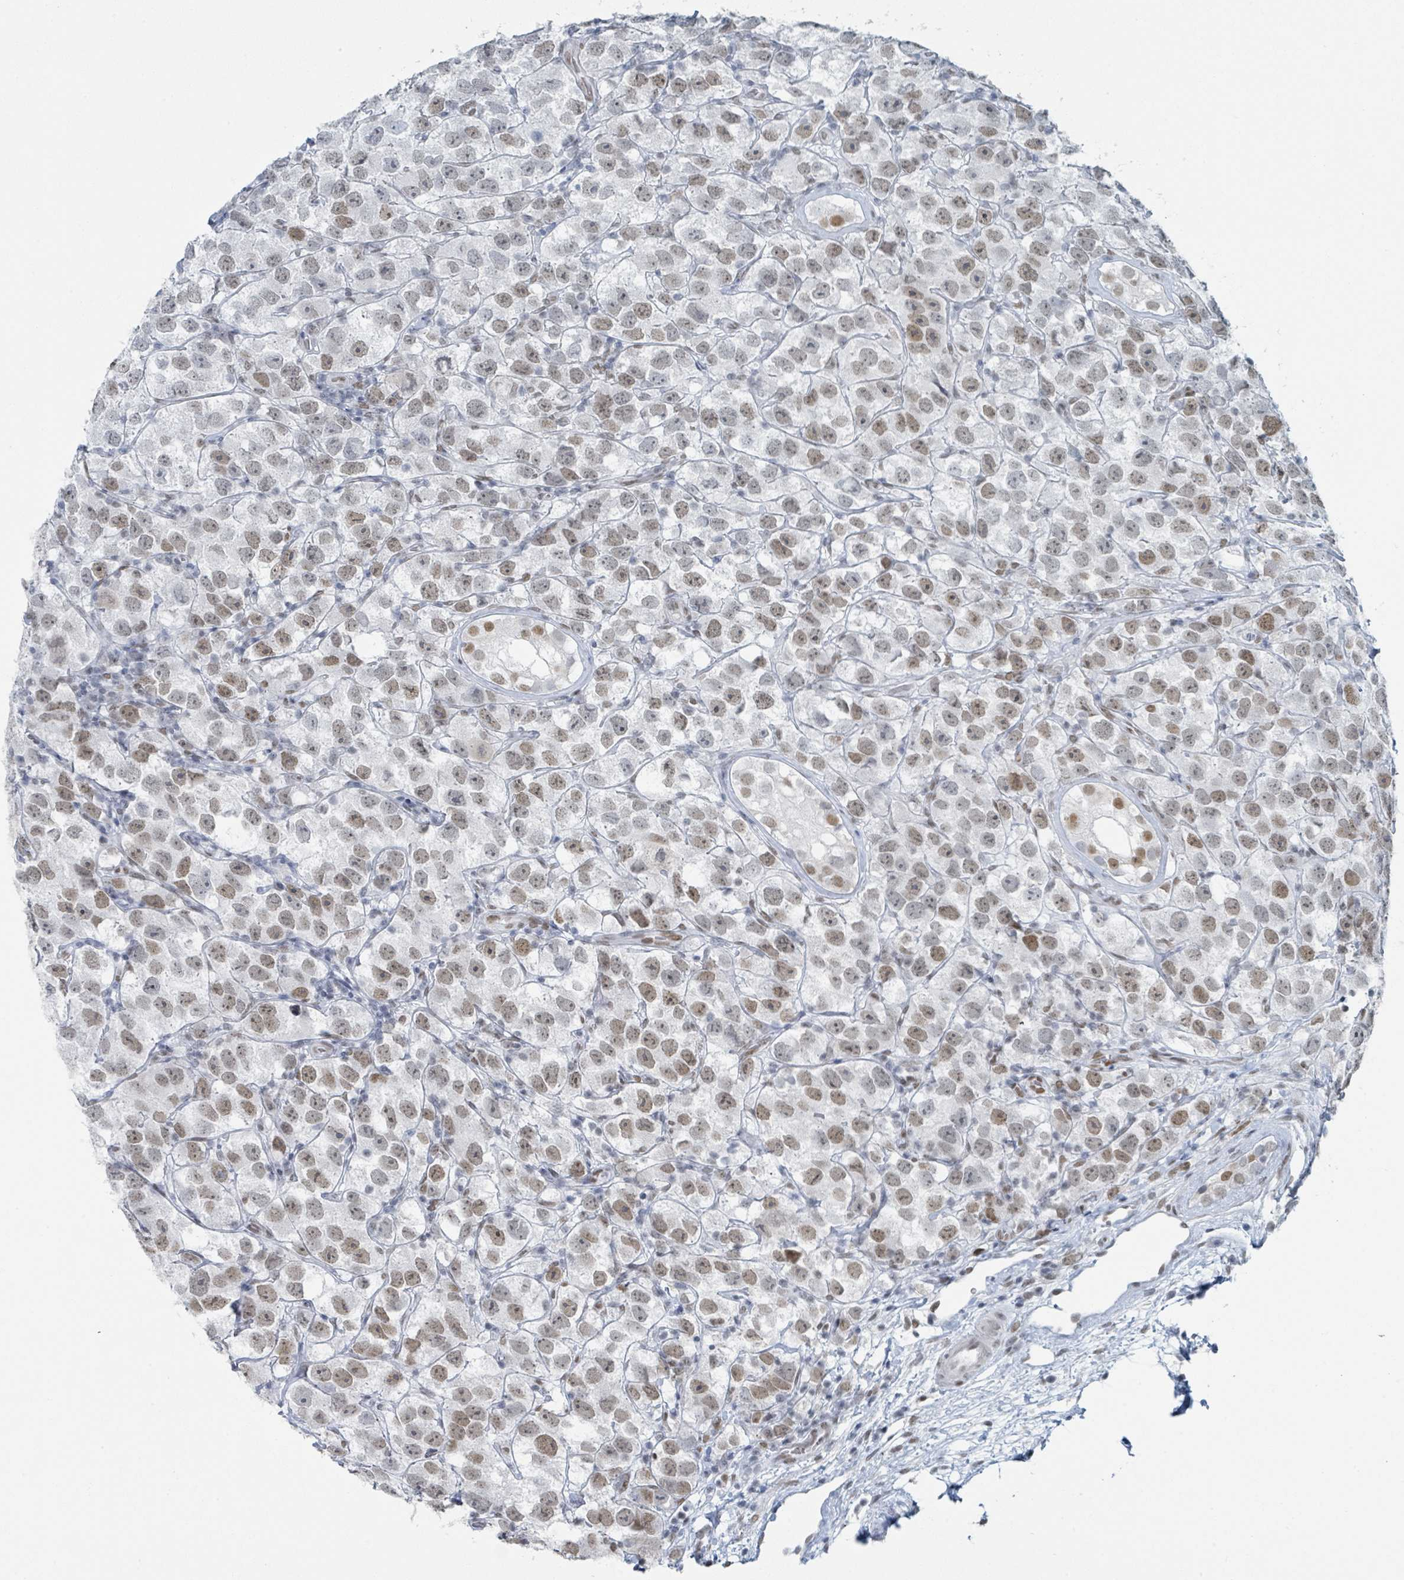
{"staining": {"intensity": "moderate", "quantity": "25%-75%", "location": "nuclear"}, "tissue": "testis cancer", "cell_type": "Tumor cells", "image_type": "cancer", "snomed": [{"axis": "morphology", "description": "Seminoma, NOS"}, {"axis": "topography", "description": "Testis"}], "caption": "Human testis cancer (seminoma) stained with a brown dye demonstrates moderate nuclear positive staining in approximately 25%-75% of tumor cells.", "gene": "EHMT2", "patient": {"sex": "male", "age": 26}}